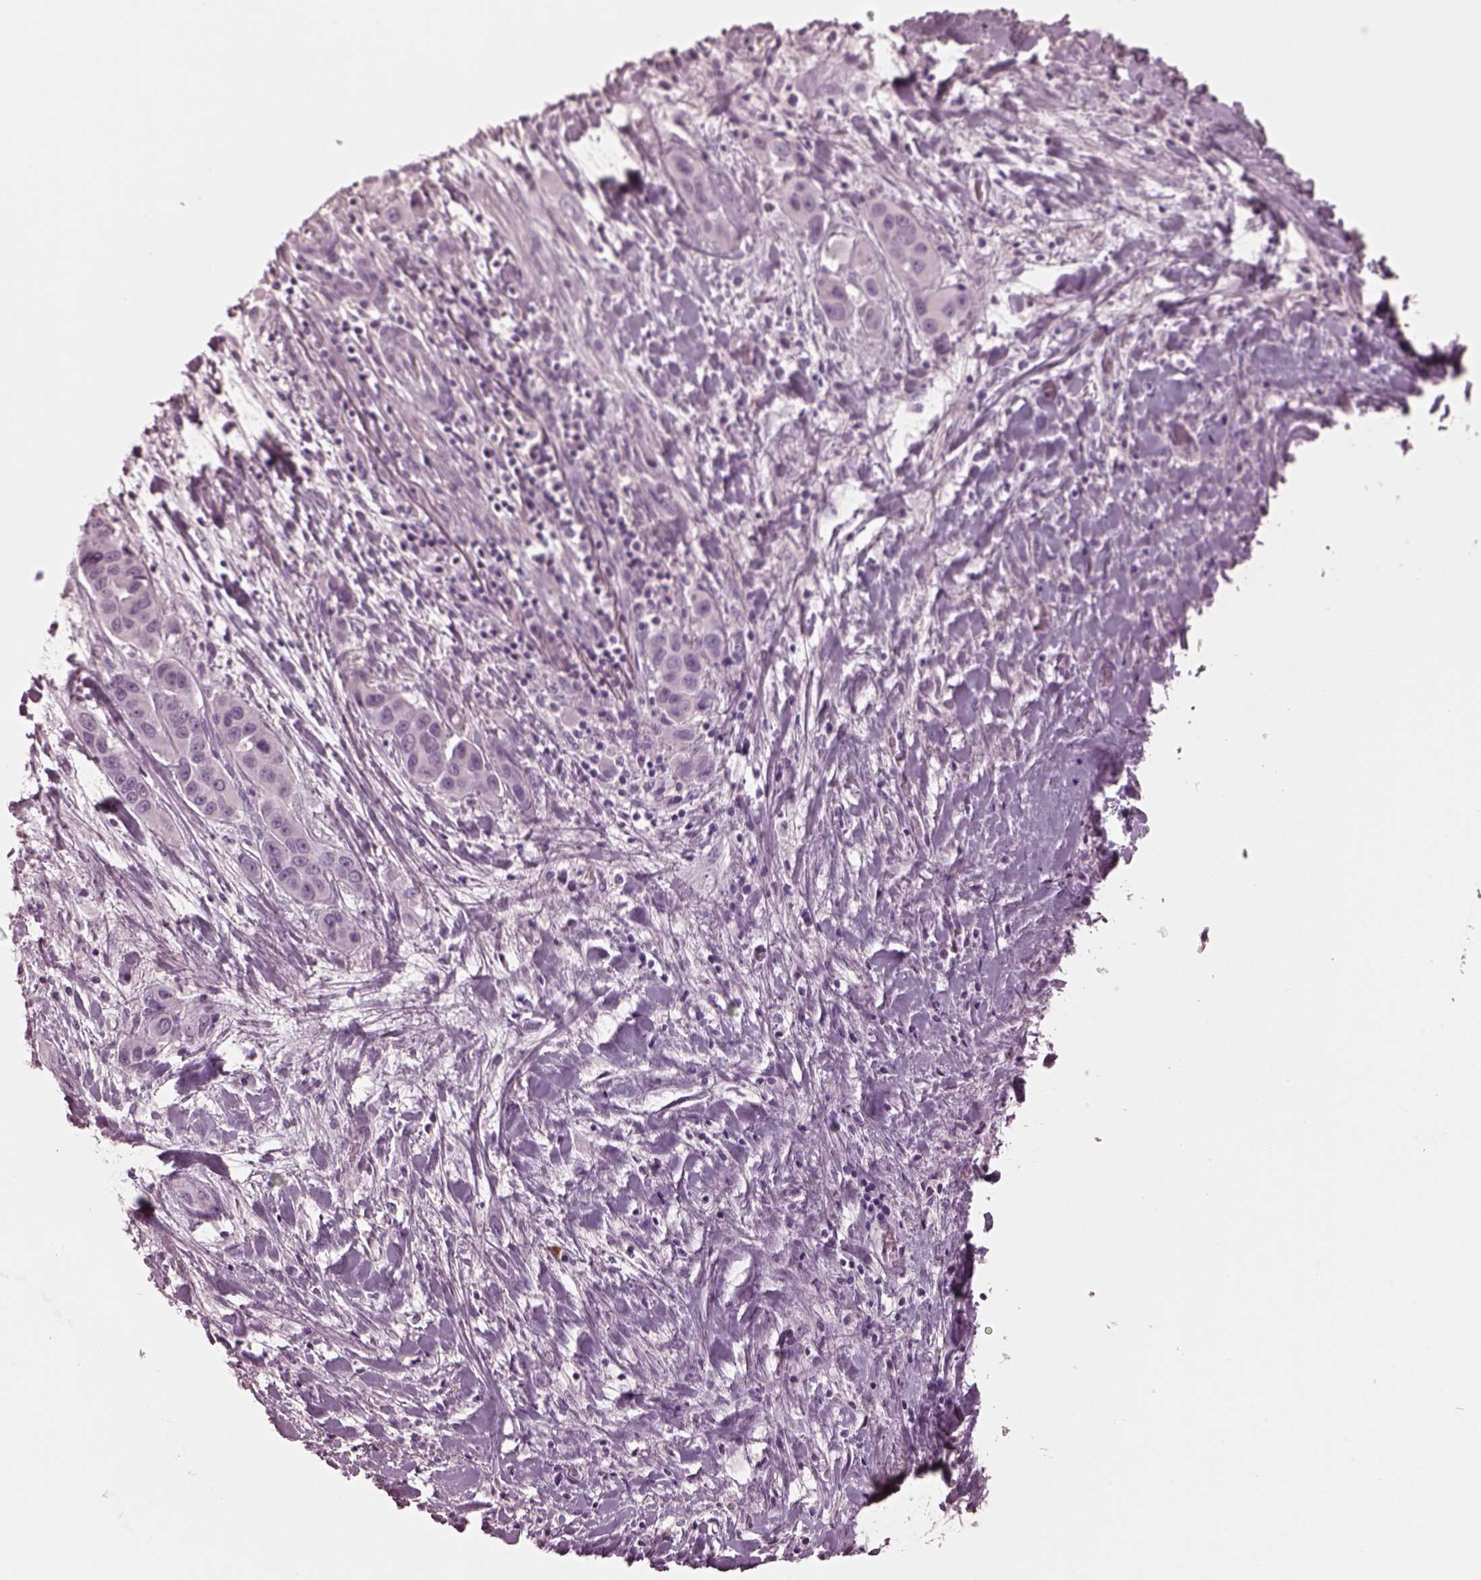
{"staining": {"intensity": "negative", "quantity": "none", "location": "none"}, "tissue": "liver cancer", "cell_type": "Tumor cells", "image_type": "cancer", "snomed": [{"axis": "morphology", "description": "Cholangiocarcinoma"}, {"axis": "topography", "description": "Liver"}], "caption": "Liver cholangiocarcinoma stained for a protein using IHC demonstrates no expression tumor cells.", "gene": "SLC6A17", "patient": {"sex": "female", "age": 52}}